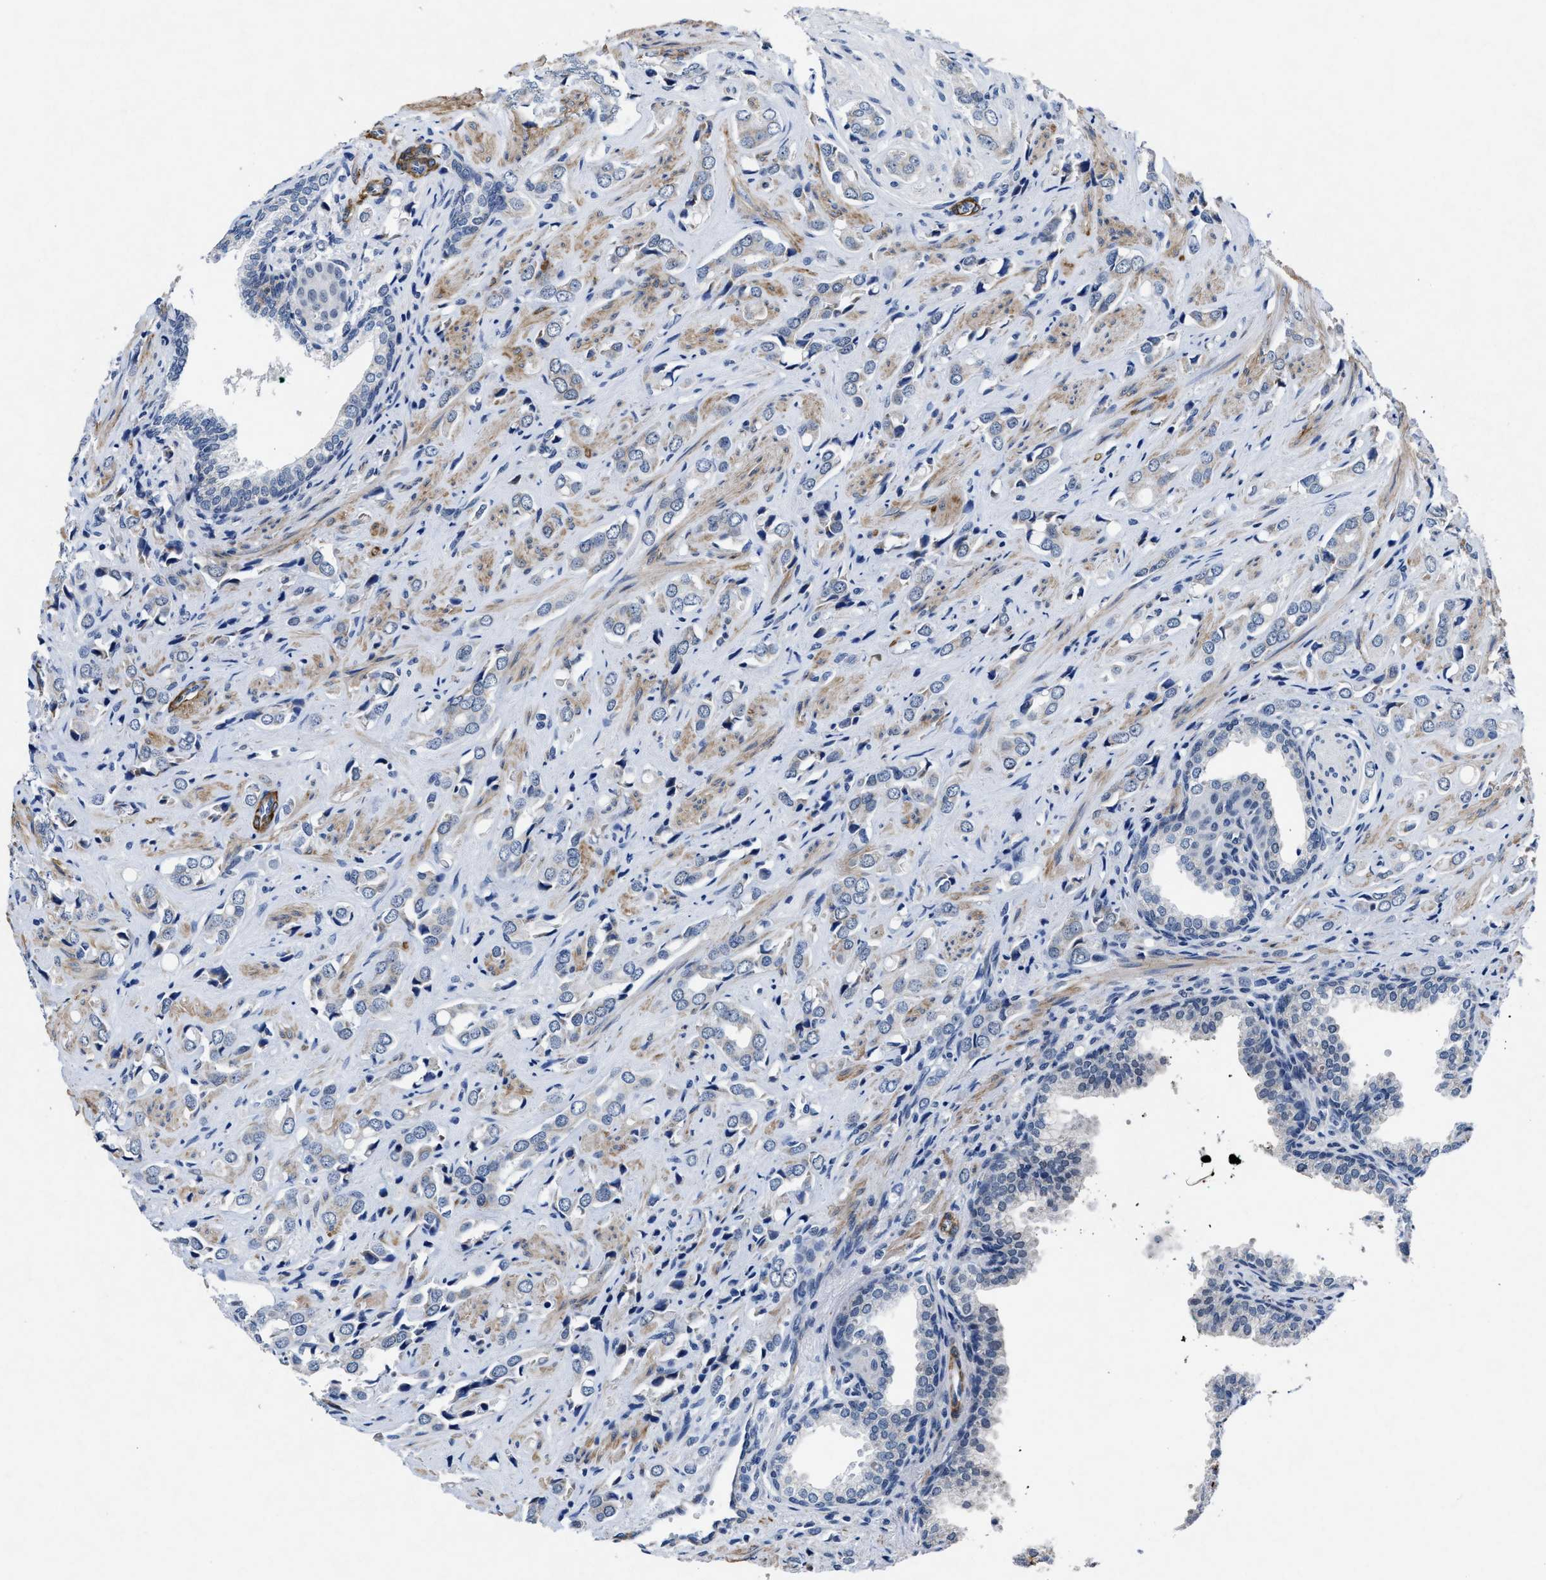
{"staining": {"intensity": "negative", "quantity": "none", "location": "none"}, "tissue": "prostate cancer", "cell_type": "Tumor cells", "image_type": "cancer", "snomed": [{"axis": "morphology", "description": "Adenocarcinoma, High grade"}, {"axis": "topography", "description": "Prostate"}], "caption": "An image of human prostate cancer (high-grade adenocarcinoma) is negative for staining in tumor cells.", "gene": "ID3", "patient": {"sex": "male", "age": 52}}